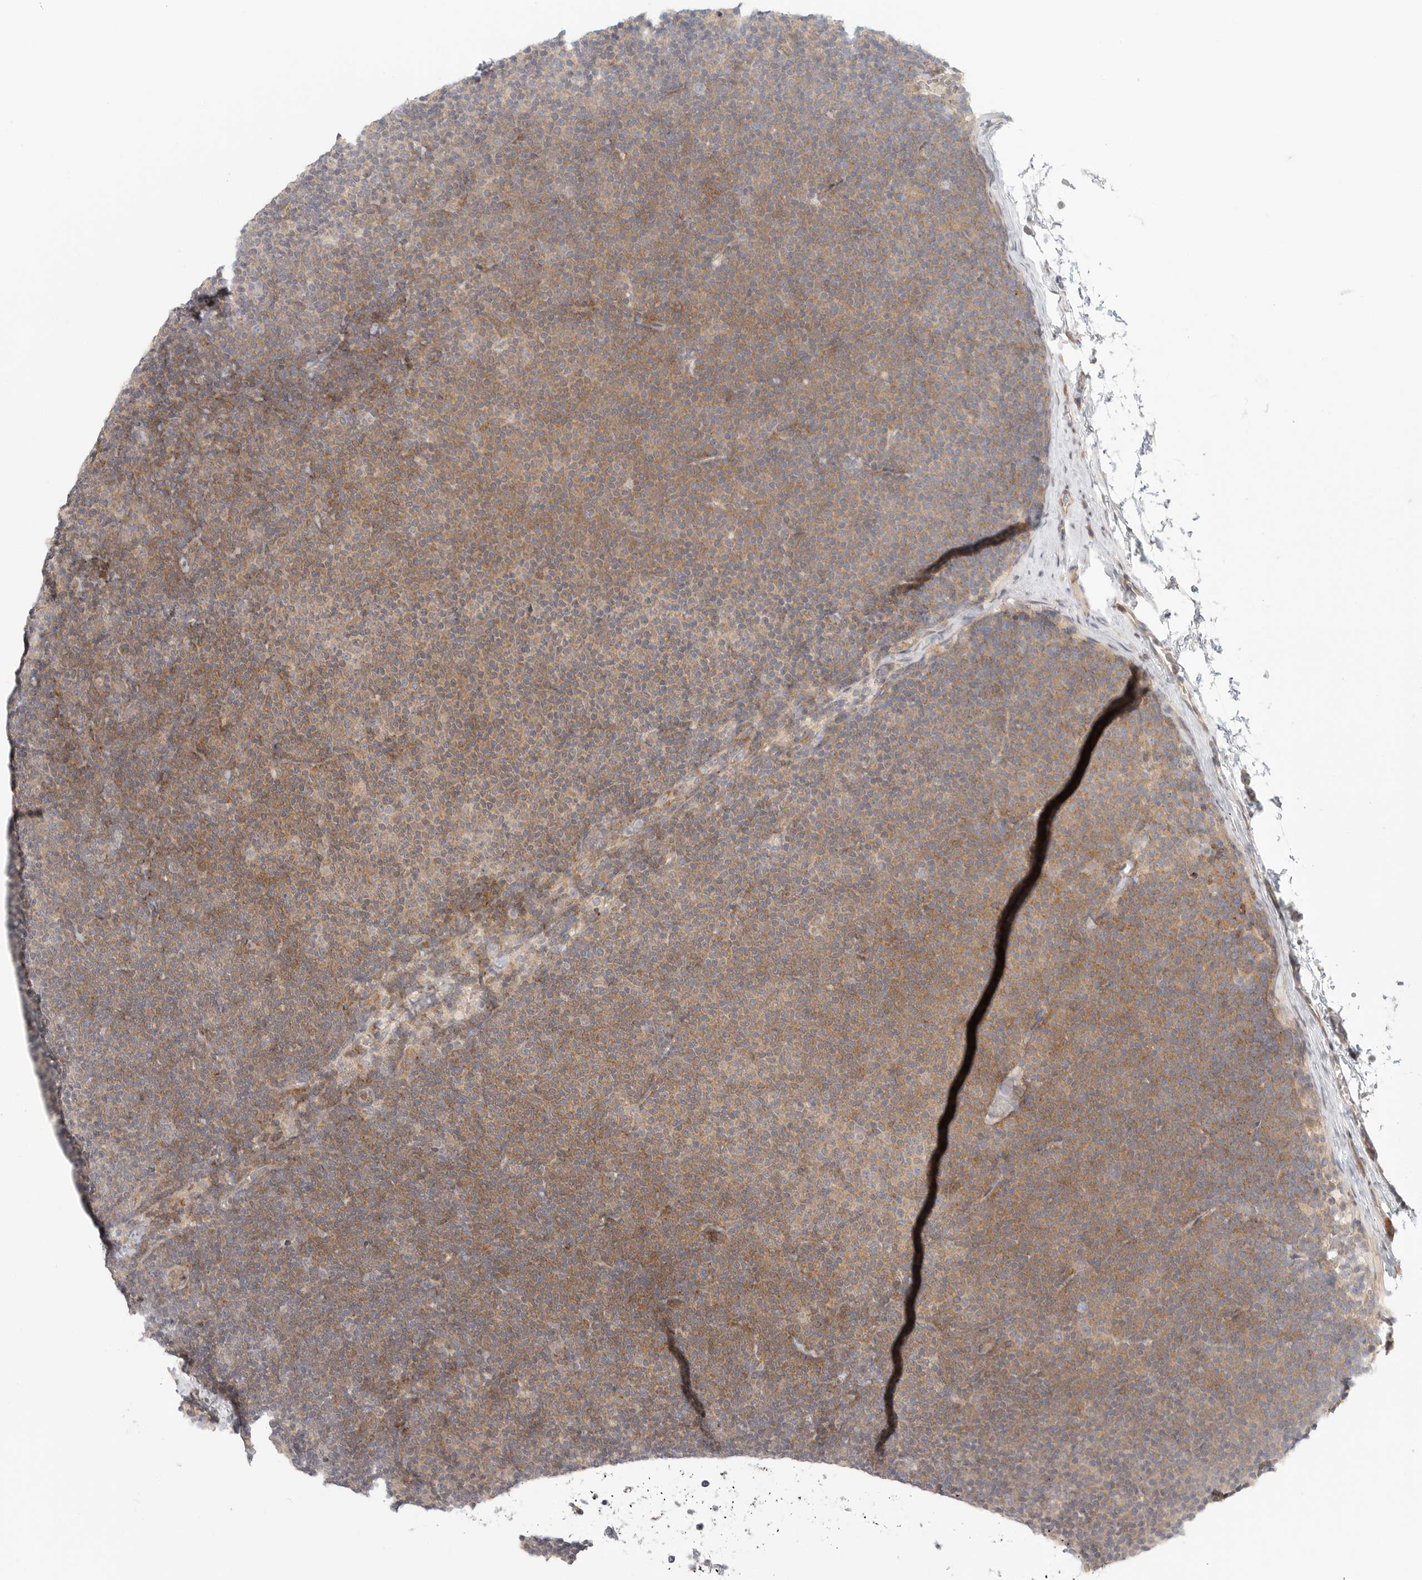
{"staining": {"intensity": "moderate", "quantity": "25%-75%", "location": "cytoplasmic/membranous"}, "tissue": "lymphoma", "cell_type": "Tumor cells", "image_type": "cancer", "snomed": [{"axis": "morphology", "description": "Malignant lymphoma, non-Hodgkin's type, Low grade"}, {"axis": "topography", "description": "Lymph node"}], "caption": "A histopathology image showing moderate cytoplasmic/membranous expression in about 25%-75% of tumor cells in malignant lymphoma, non-Hodgkin's type (low-grade), as visualized by brown immunohistochemical staining.", "gene": "HDAC6", "patient": {"sex": "female", "age": 53}}